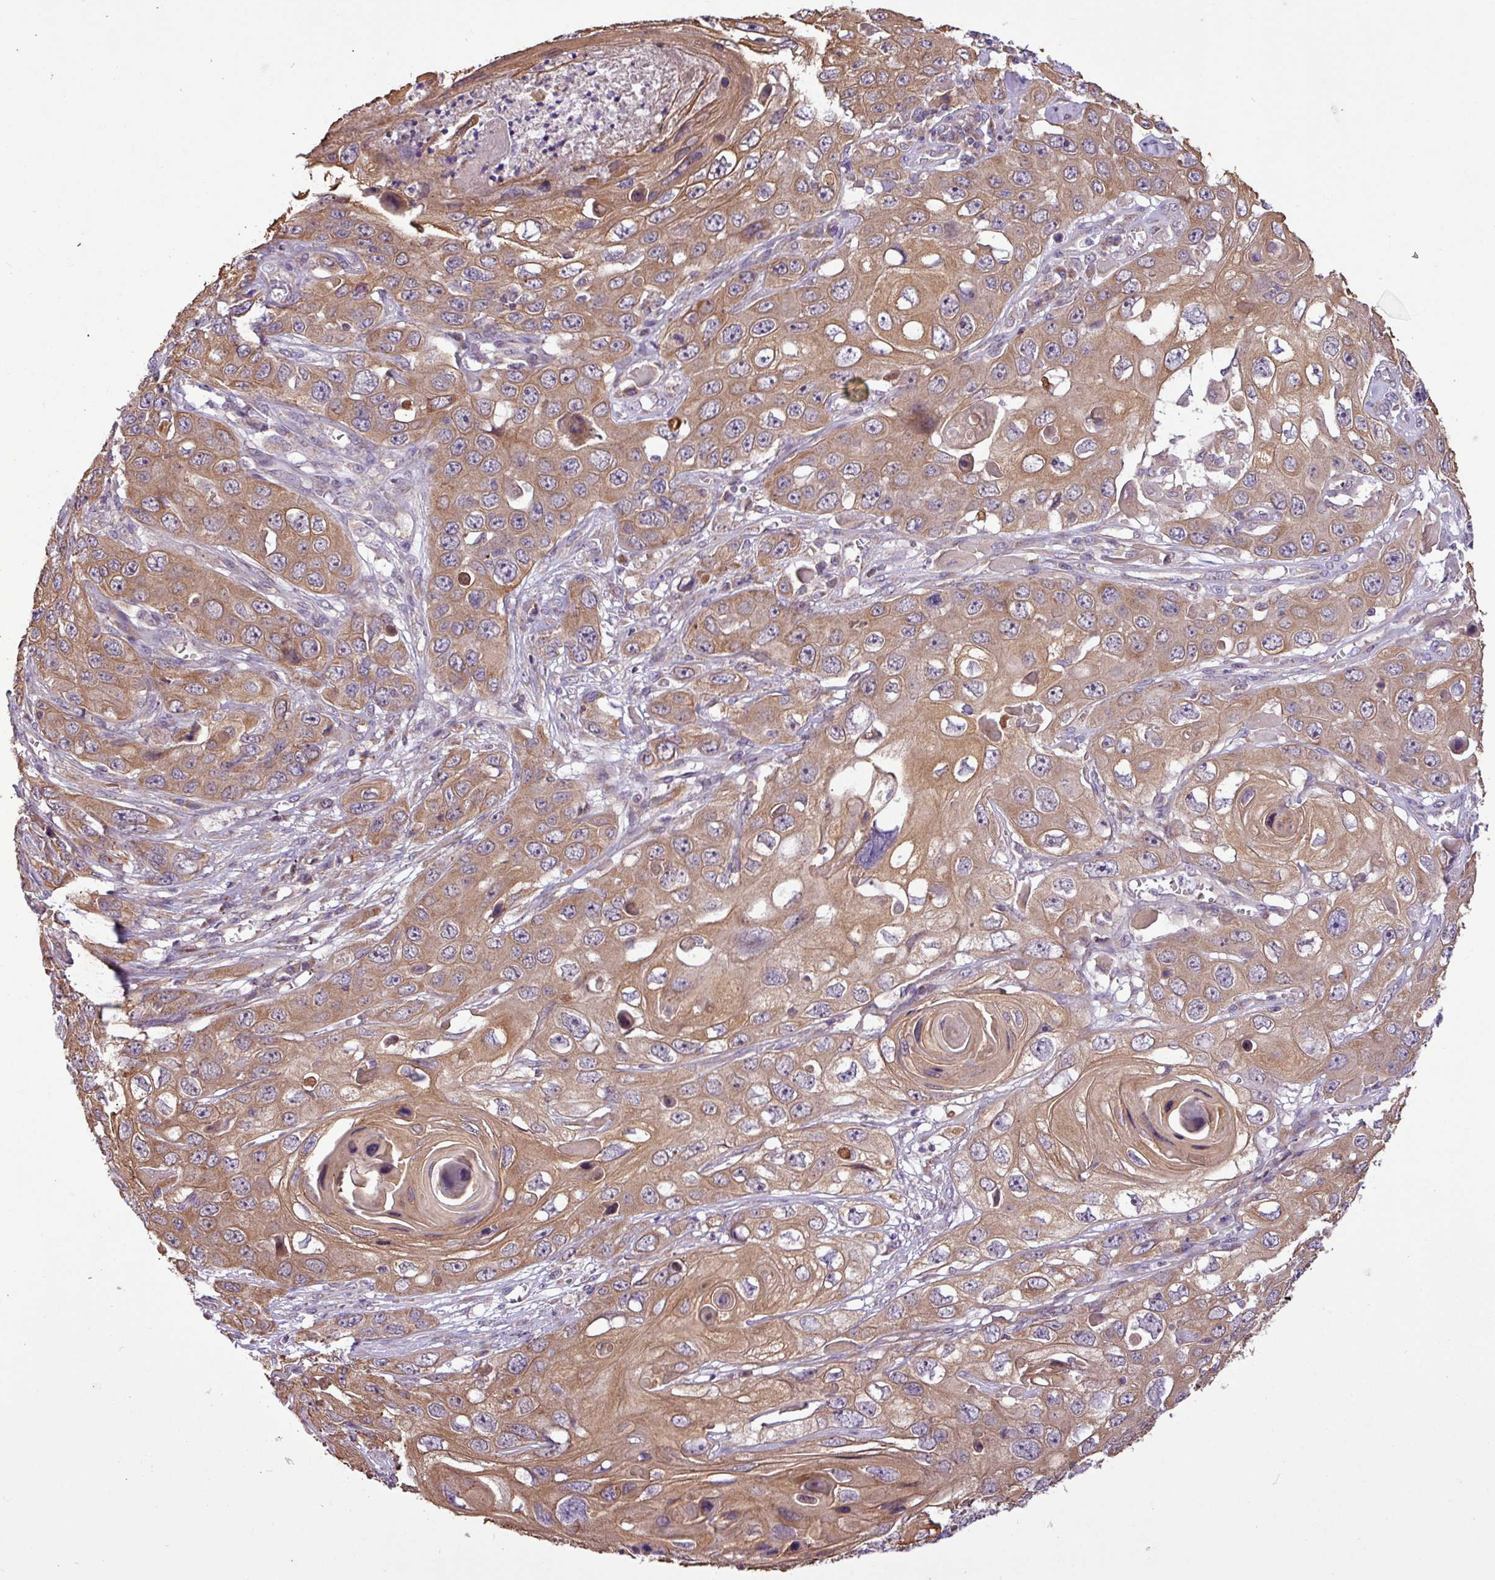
{"staining": {"intensity": "moderate", "quantity": ">75%", "location": "cytoplasmic/membranous"}, "tissue": "skin cancer", "cell_type": "Tumor cells", "image_type": "cancer", "snomed": [{"axis": "morphology", "description": "Squamous cell carcinoma, NOS"}, {"axis": "topography", "description": "Skin"}], "caption": "The image exhibits a brown stain indicating the presence of a protein in the cytoplasmic/membranous of tumor cells in skin cancer. Nuclei are stained in blue.", "gene": "TIMM10B", "patient": {"sex": "male", "age": 55}}